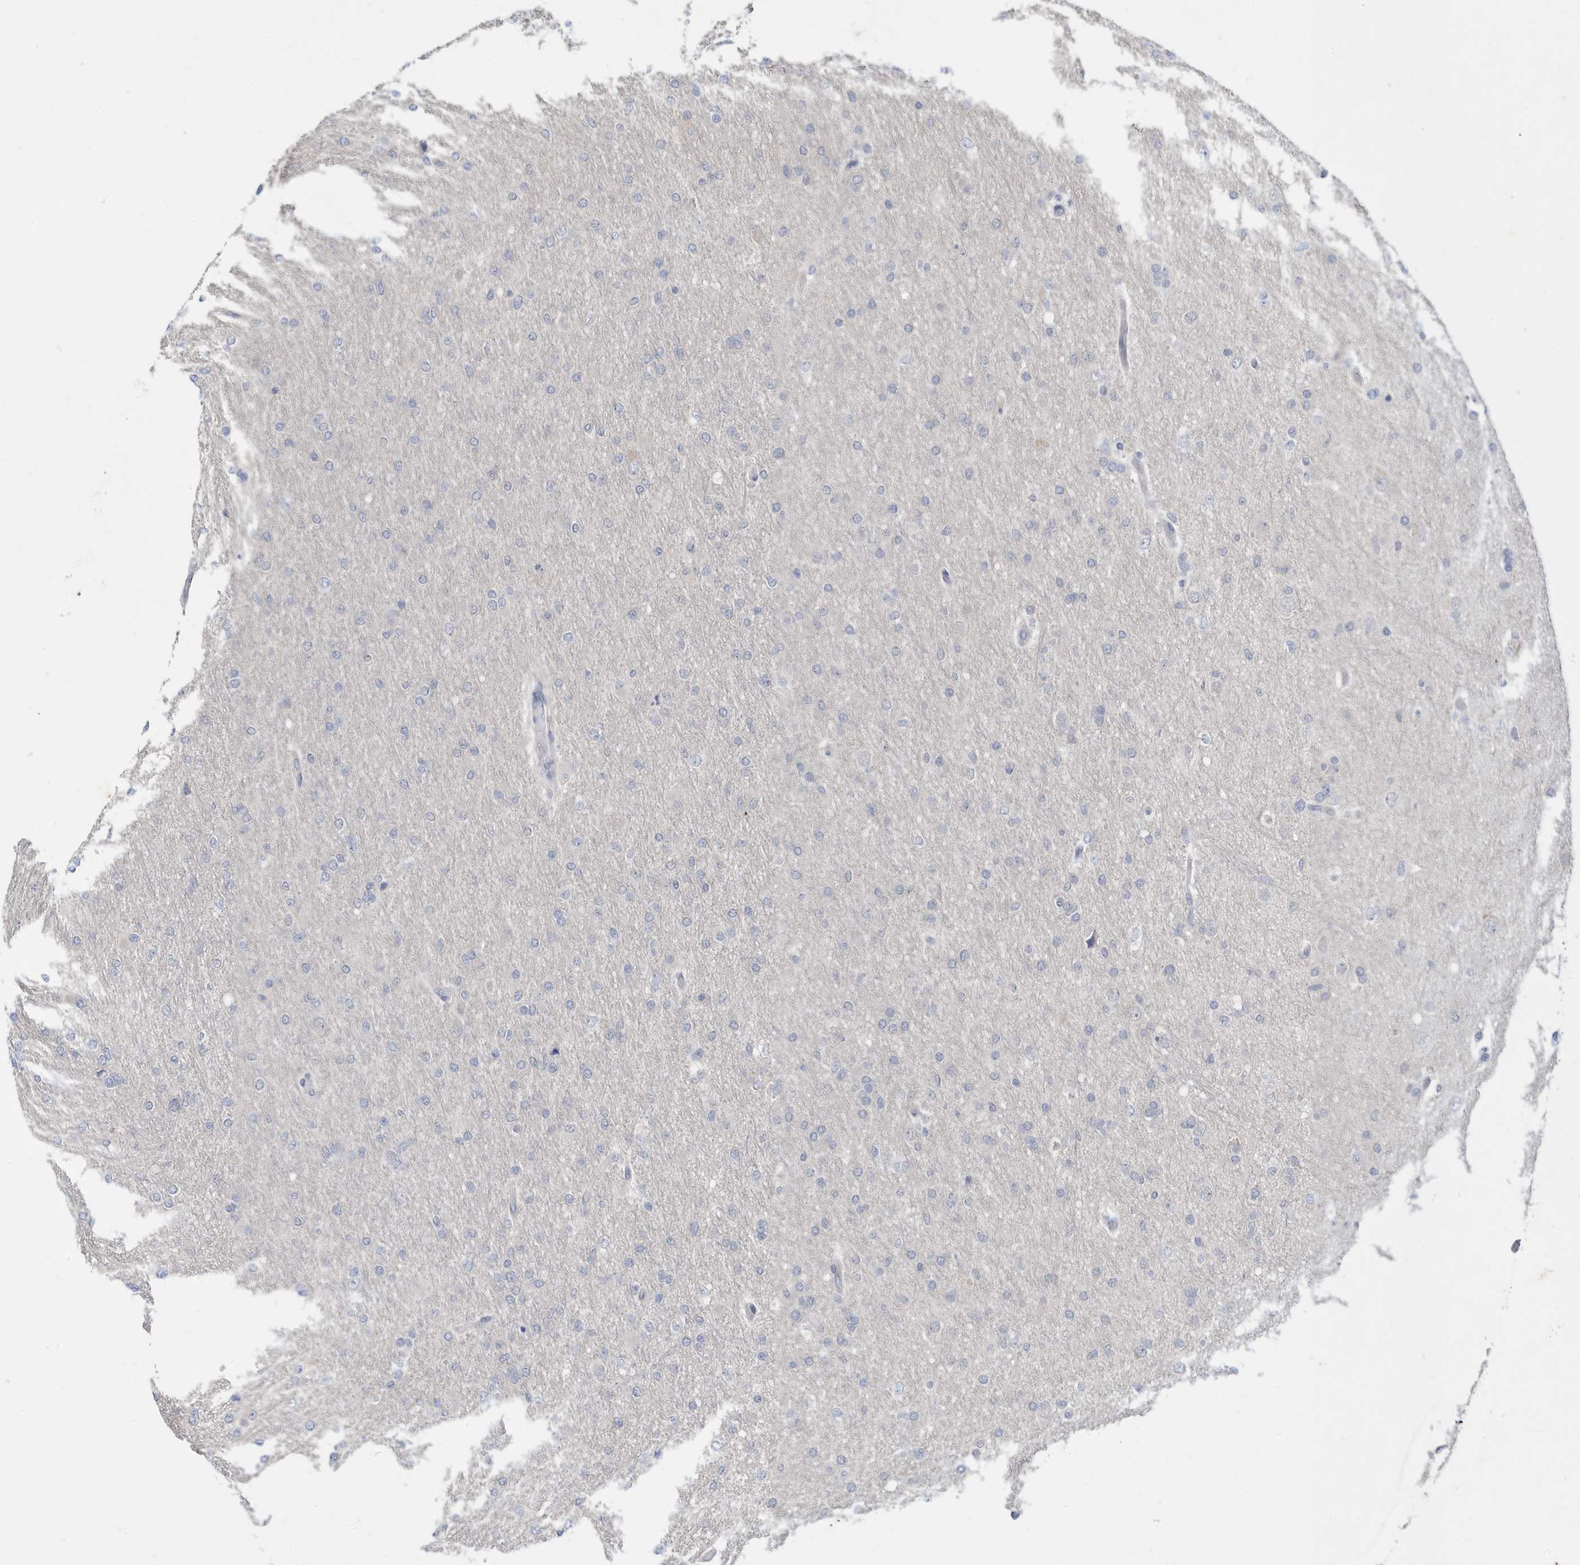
{"staining": {"intensity": "negative", "quantity": "none", "location": "none"}, "tissue": "glioma", "cell_type": "Tumor cells", "image_type": "cancer", "snomed": [{"axis": "morphology", "description": "Glioma, malignant, High grade"}, {"axis": "topography", "description": "Cerebral cortex"}], "caption": "An immunohistochemistry (IHC) photomicrograph of glioma is shown. There is no staining in tumor cells of glioma.", "gene": "ZNF654", "patient": {"sex": "female", "age": 36}}